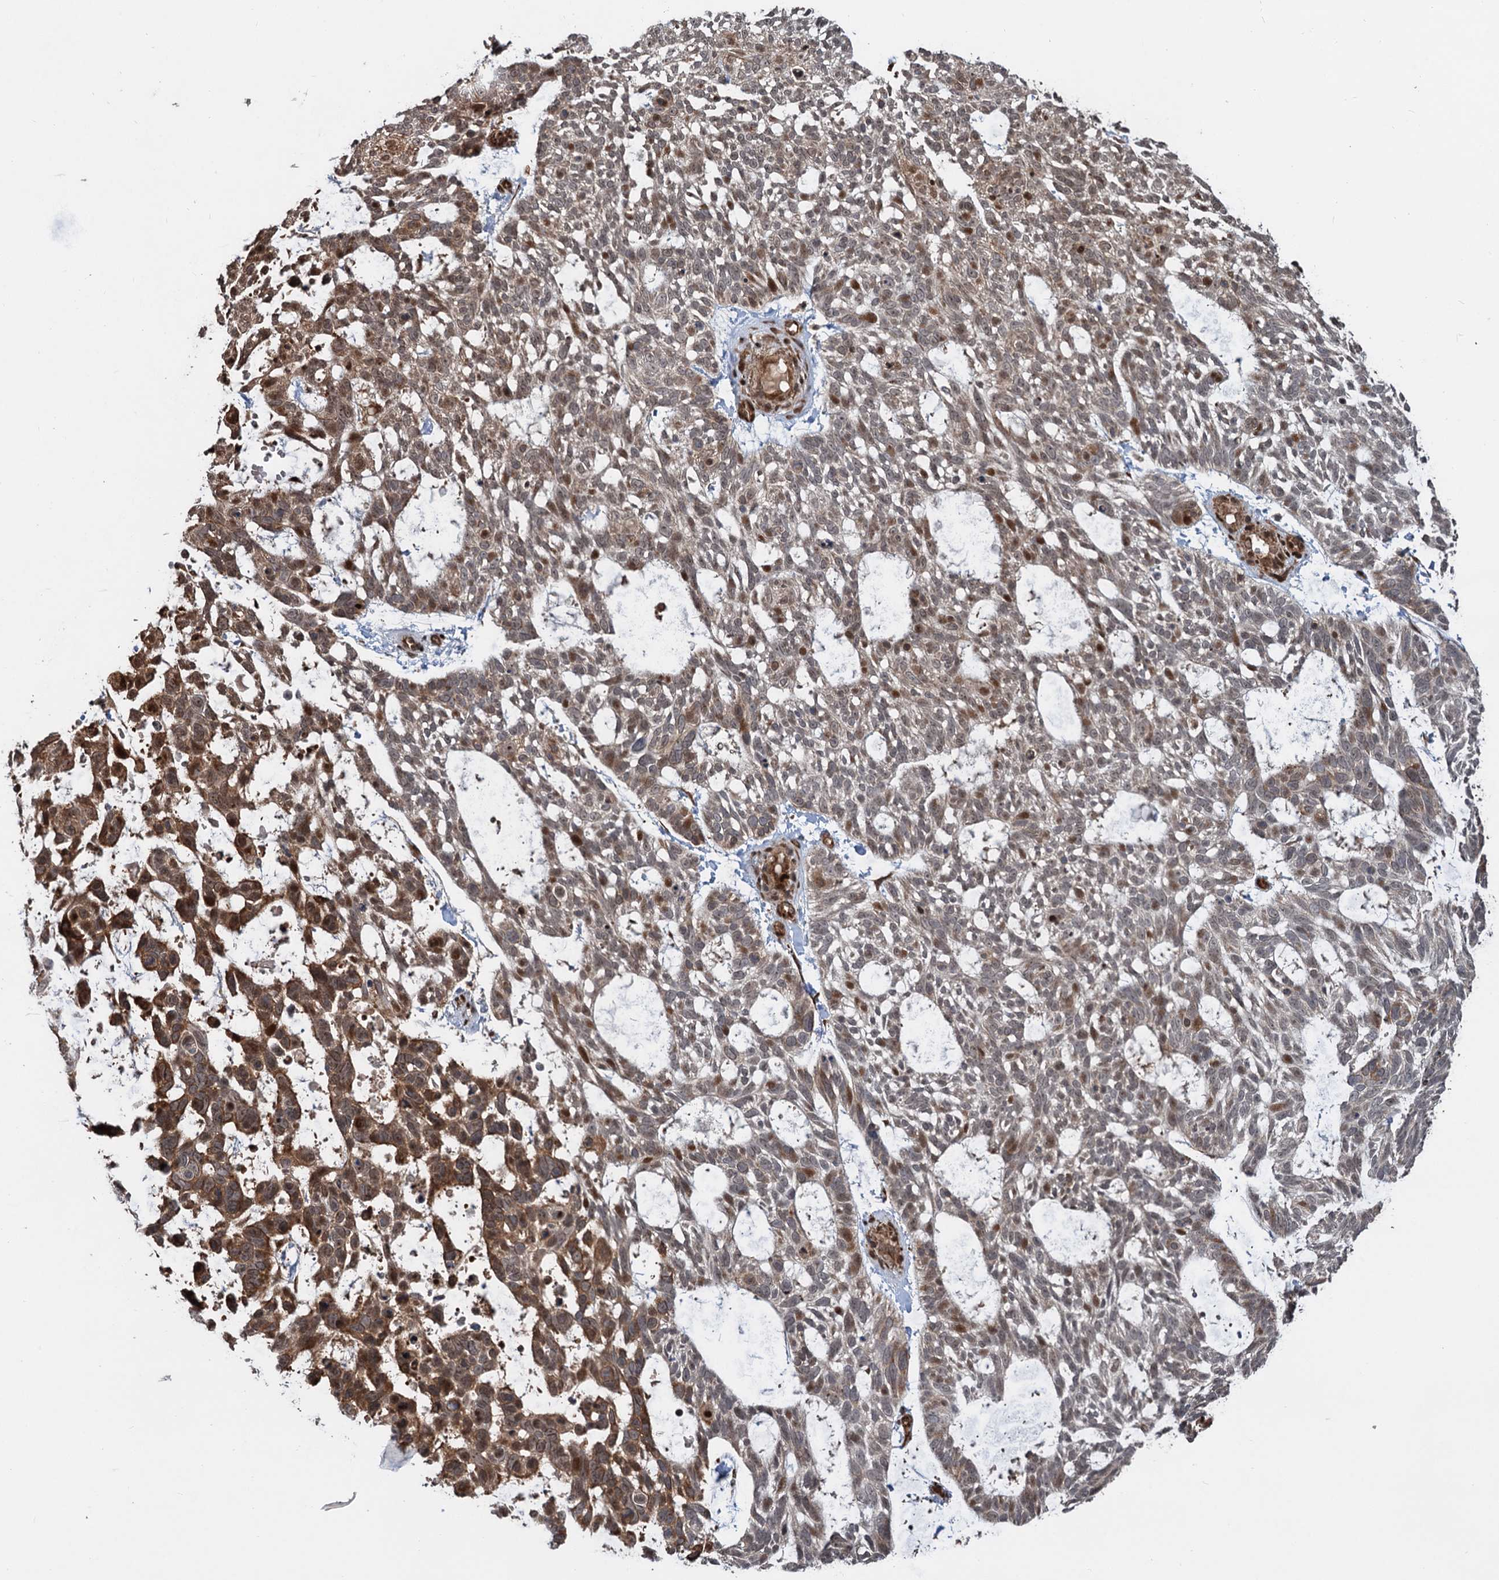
{"staining": {"intensity": "moderate", "quantity": "25%-75%", "location": "cytoplasmic/membranous,nuclear"}, "tissue": "skin cancer", "cell_type": "Tumor cells", "image_type": "cancer", "snomed": [{"axis": "morphology", "description": "Basal cell carcinoma"}, {"axis": "topography", "description": "Skin"}], "caption": "Skin basal cell carcinoma tissue exhibits moderate cytoplasmic/membranous and nuclear expression in approximately 25%-75% of tumor cells", "gene": "SNRNP25", "patient": {"sex": "male", "age": 88}}